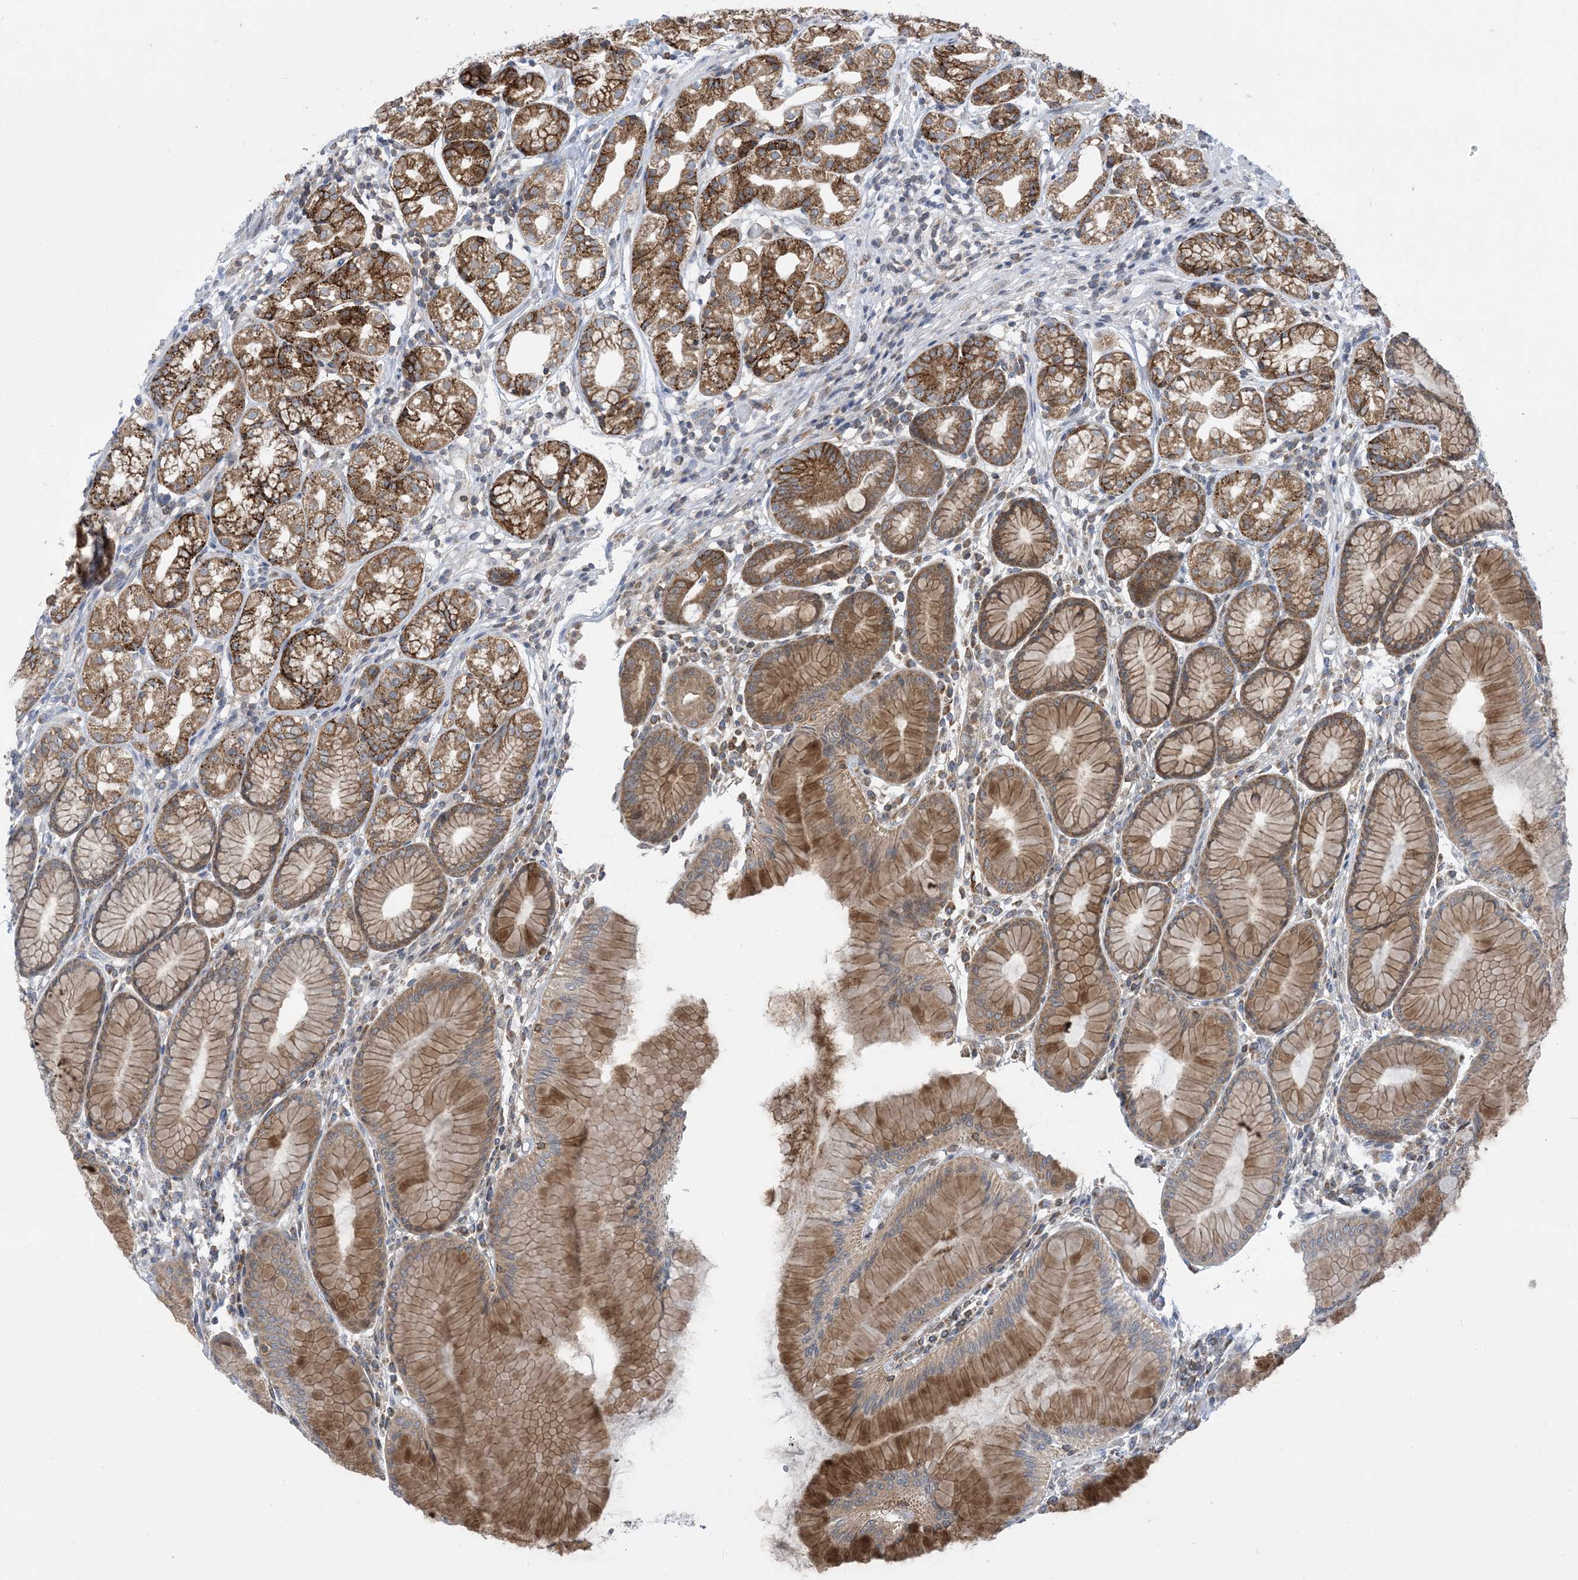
{"staining": {"intensity": "strong", "quantity": ">75%", "location": "cytoplasmic/membranous"}, "tissue": "stomach", "cell_type": "Glandular cells", "image_type": "normal", "snomed": [{"axis": "morphology", "description": "Normal tissue, NOS"}, {"axis": "topography", "description": "Stomach"}], "caption": "Stomach was stained to show a protein in brown. There is high levels of strong cytoplasmic/membranous expression in approximately >75% of glandular cells. (DAB (3,3'-diaminobenzidine) IHC with brightfield microscopy, high magnification).", "gene": "CASP4", "patient": {"sex": "female", "age": 57}}